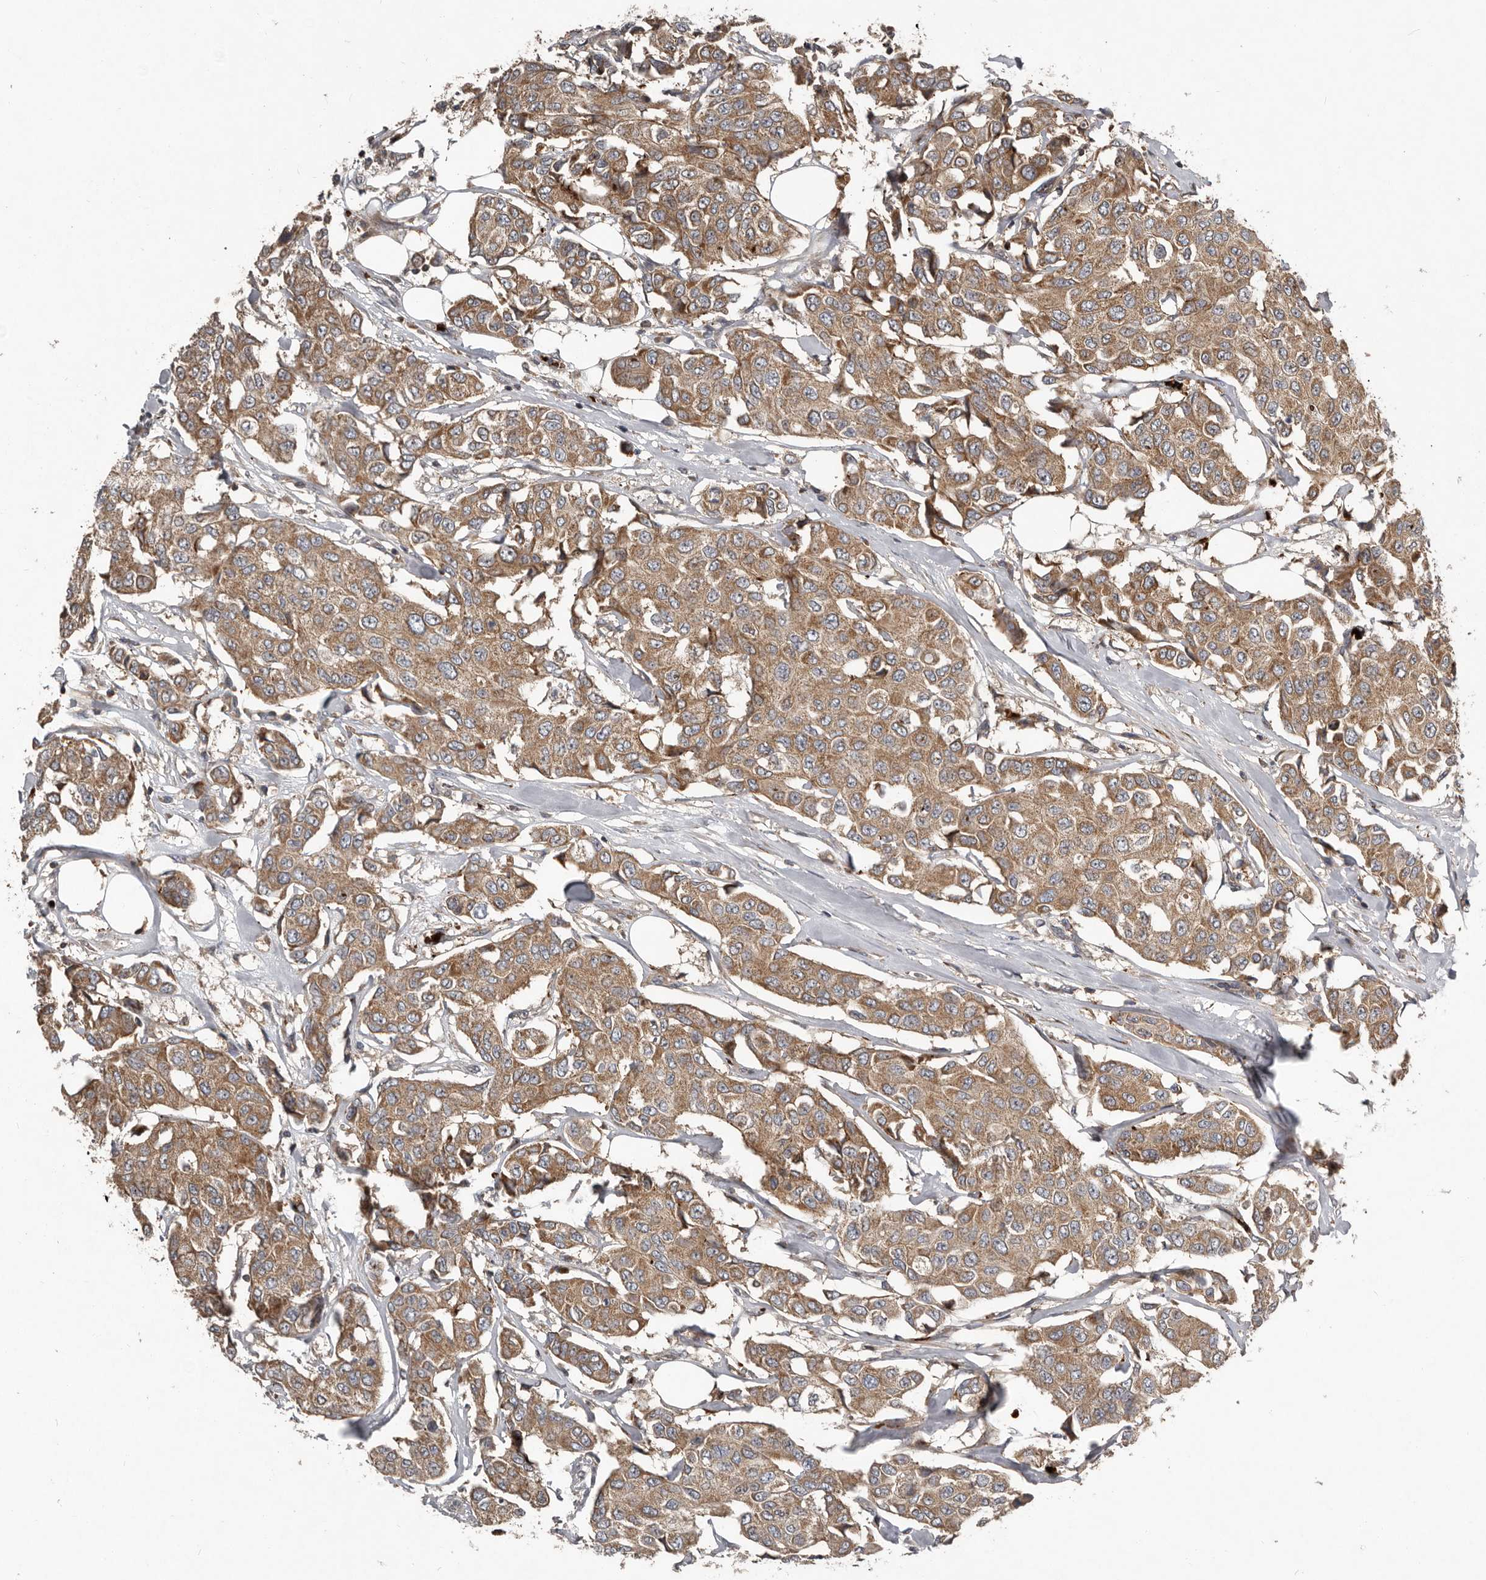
{"staining": {"intensity": "moderate", "quantity": ">75%", "location": "cytoplasmic/membranous"}, "tissue": "breast cancer", "cell_type": "Tumor cells", "image_type": "cancer", "snomed": [{"axis": "morphology", "description": "Duct carcinoma"}, {"axis": "topography", "description": "Breast"}], "caption": "A brown stain highlights moderate cytoplasmic/membranous staining of a protein in breast infiltrating ductal carcinoma tumor cells.", "gene": "FBXO31", "patient": {"sex": "female", "age": 80}}